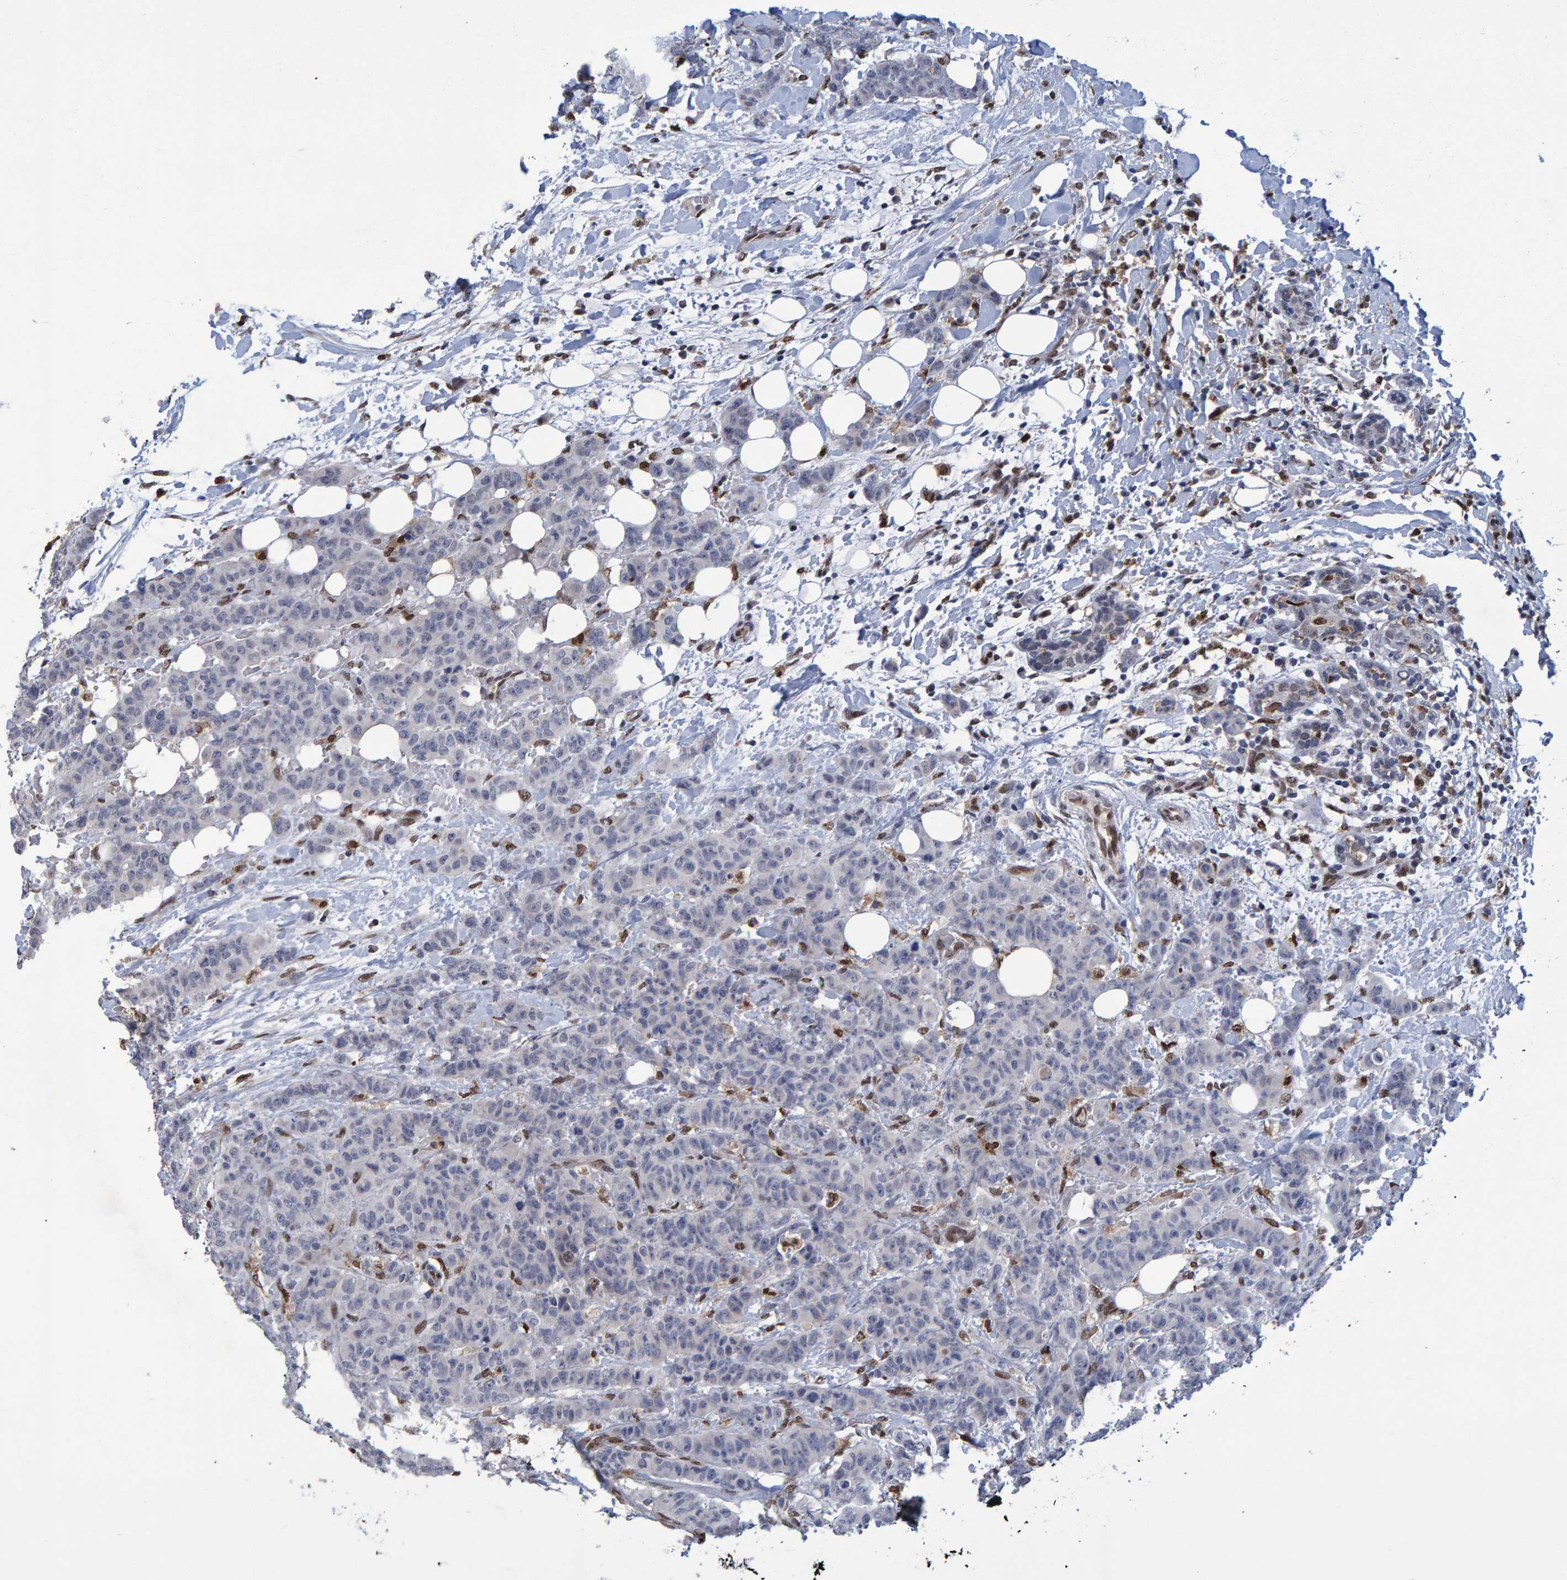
{"staining": {"intensity": "negative", "quantity": "none", "location": "none"}, "tissue": "breast cancer", "cell_type": "Tumor cells", "image_type": "cancer", "snomed": [{"axis": "morphology", "description": "Normal tissue, NOS"}, {"axis": "morphology", "description": "Duct carcinoma"}, {"axis": "topography", "description": "Breast"}], "caption": "High magnification brightfield microscopy of breast cancer stained with DAB (brown) and counterstained with hematoxylin (blue): tumor cells show no significant positivity.", "gene": "QKI", "patient": {"sex": "female", "age": 40}}